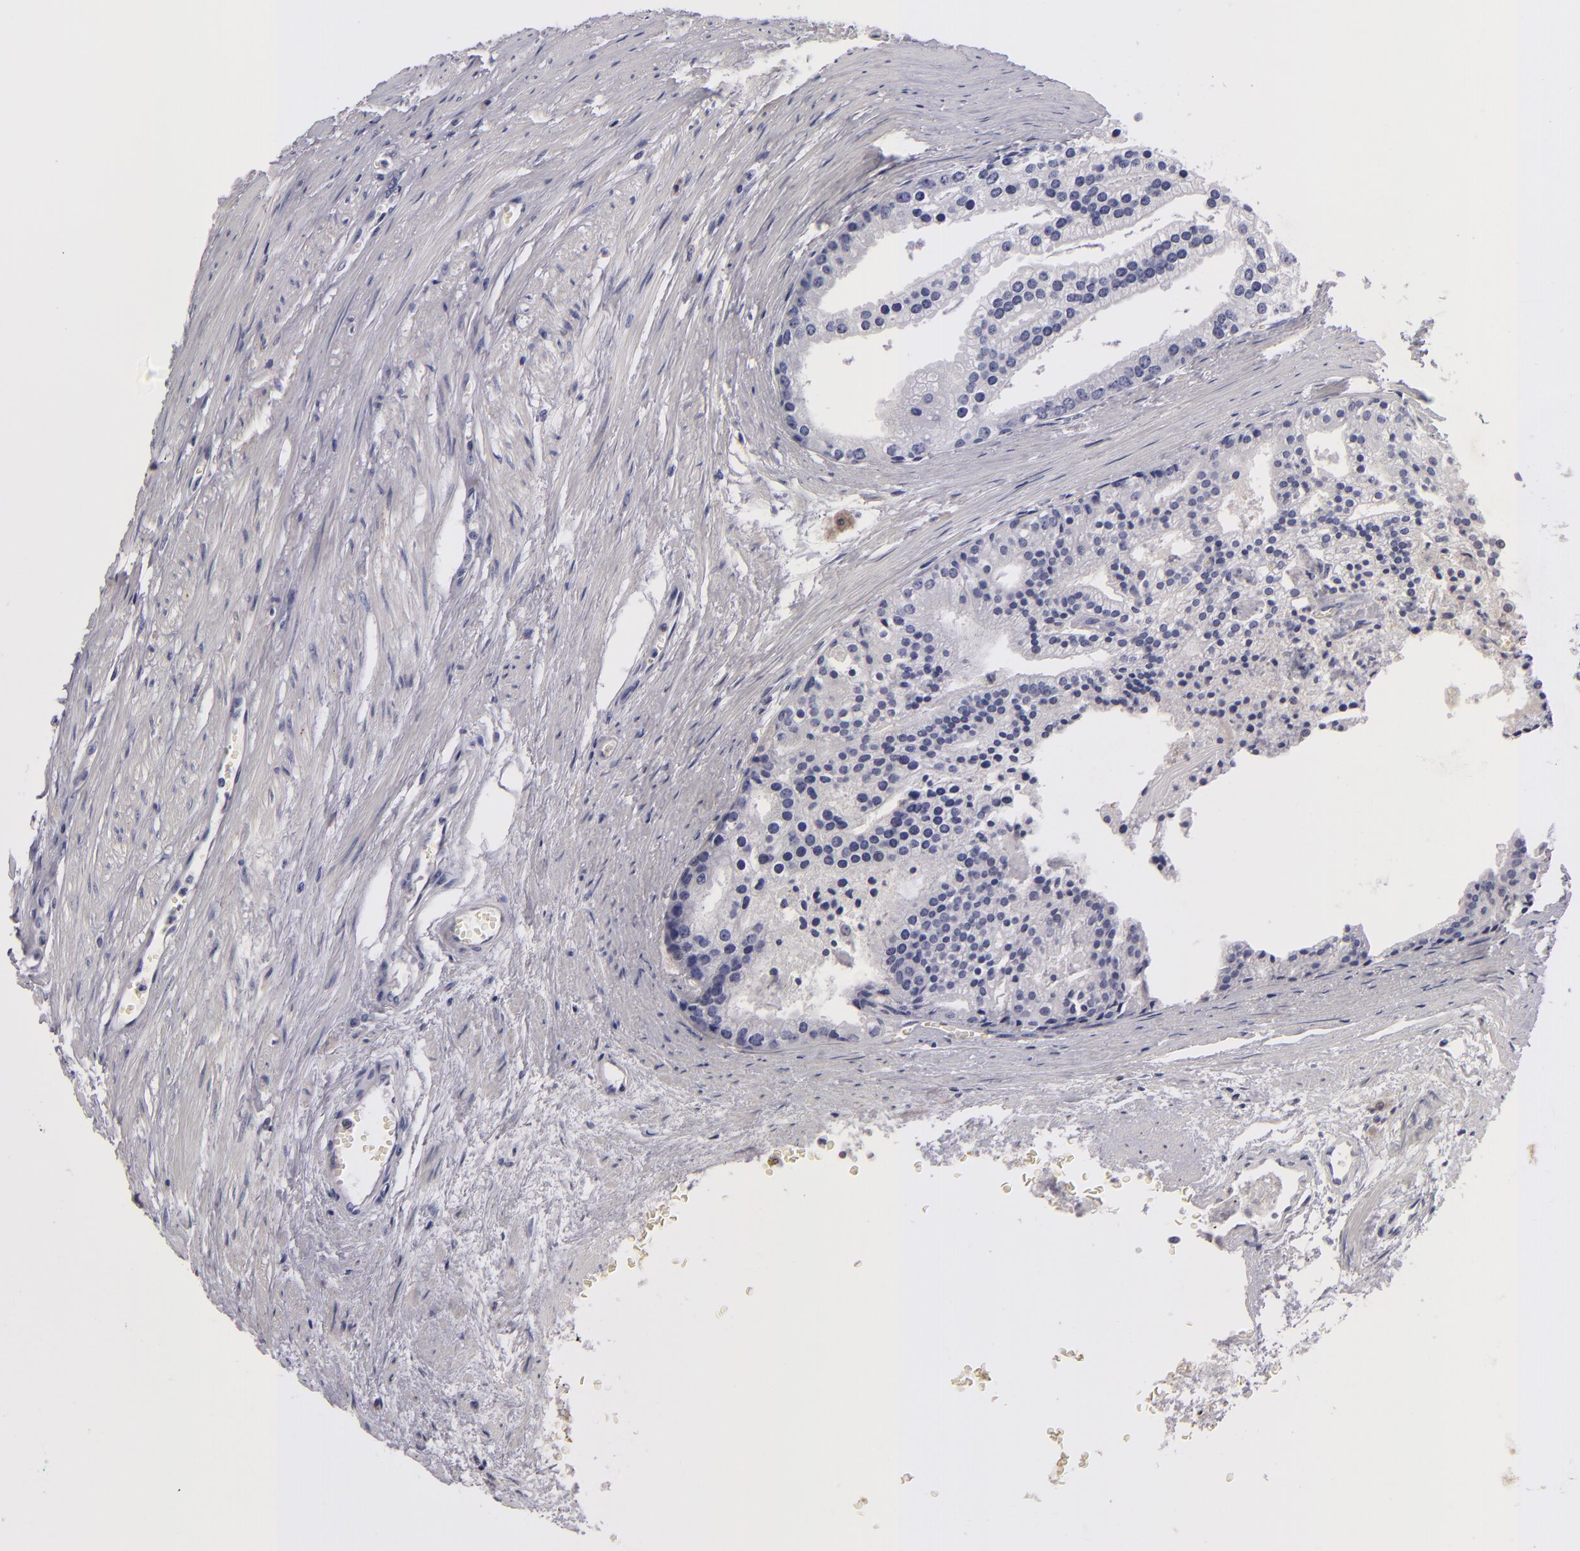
{"staining": {"intensity": "negative", "quantity": "none", "location": "none"}, "tissue": "prostate cancer", "cell_type": "Tumor cells", "image_type": "cancer", "snomed": [{"axis": "morphology", "description": "Adenocarcinoma, High grade"}, {"axis": "topography", "description": "Prostate"}], "caption": "This histopathology image is of prostate cancer (high-grade adenocarcinoma) stained with immunohistochemistry to label a protein in brown with the nuclei are counter-stained blue. There is no staining in tumor cells.", "gene": "TNNC1", "patient": {"sex": "male", "age": 56}}